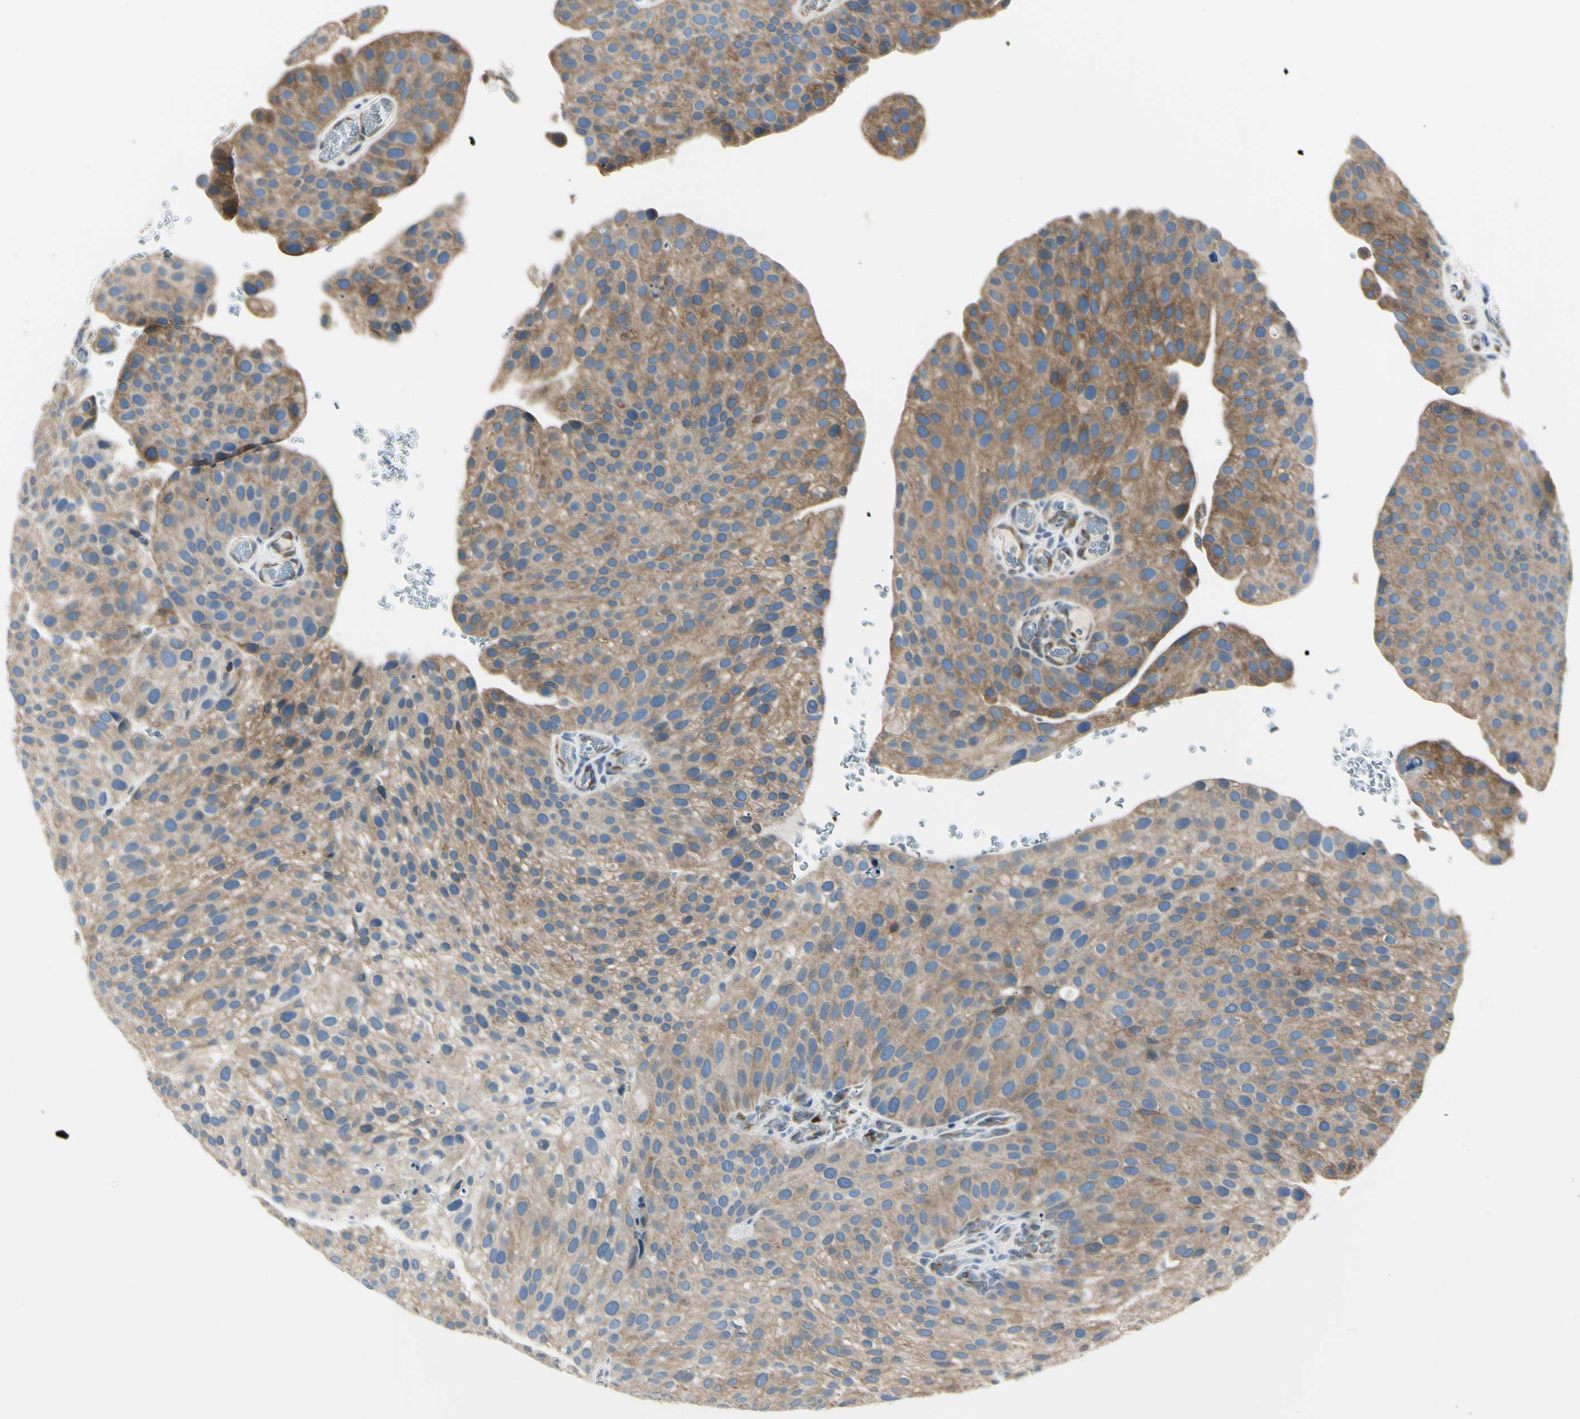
{"staining": {"intensity": "moderate", "quantity": ">75%", "location": "cytoplasmic/membranous"}, "tissue": "urothelial cancer", "cell_type": "Tumor cells", "image_type": "cancer", "snomed": [{"axis": "morphology", "description": "Urothelial carcinoma, Low grade"}, {"axis": "topography", "description": "Smooth muscle"}, {"axis": "topography", "description": "Urinary bladder"}], "caption": "Moderate cytoplasmic/membranous protein positivity is seen in about >75% of tumor cells in urothelial cancer.", "gene": "SELENOS", "patient": {"sex": "male", "age": 60}}